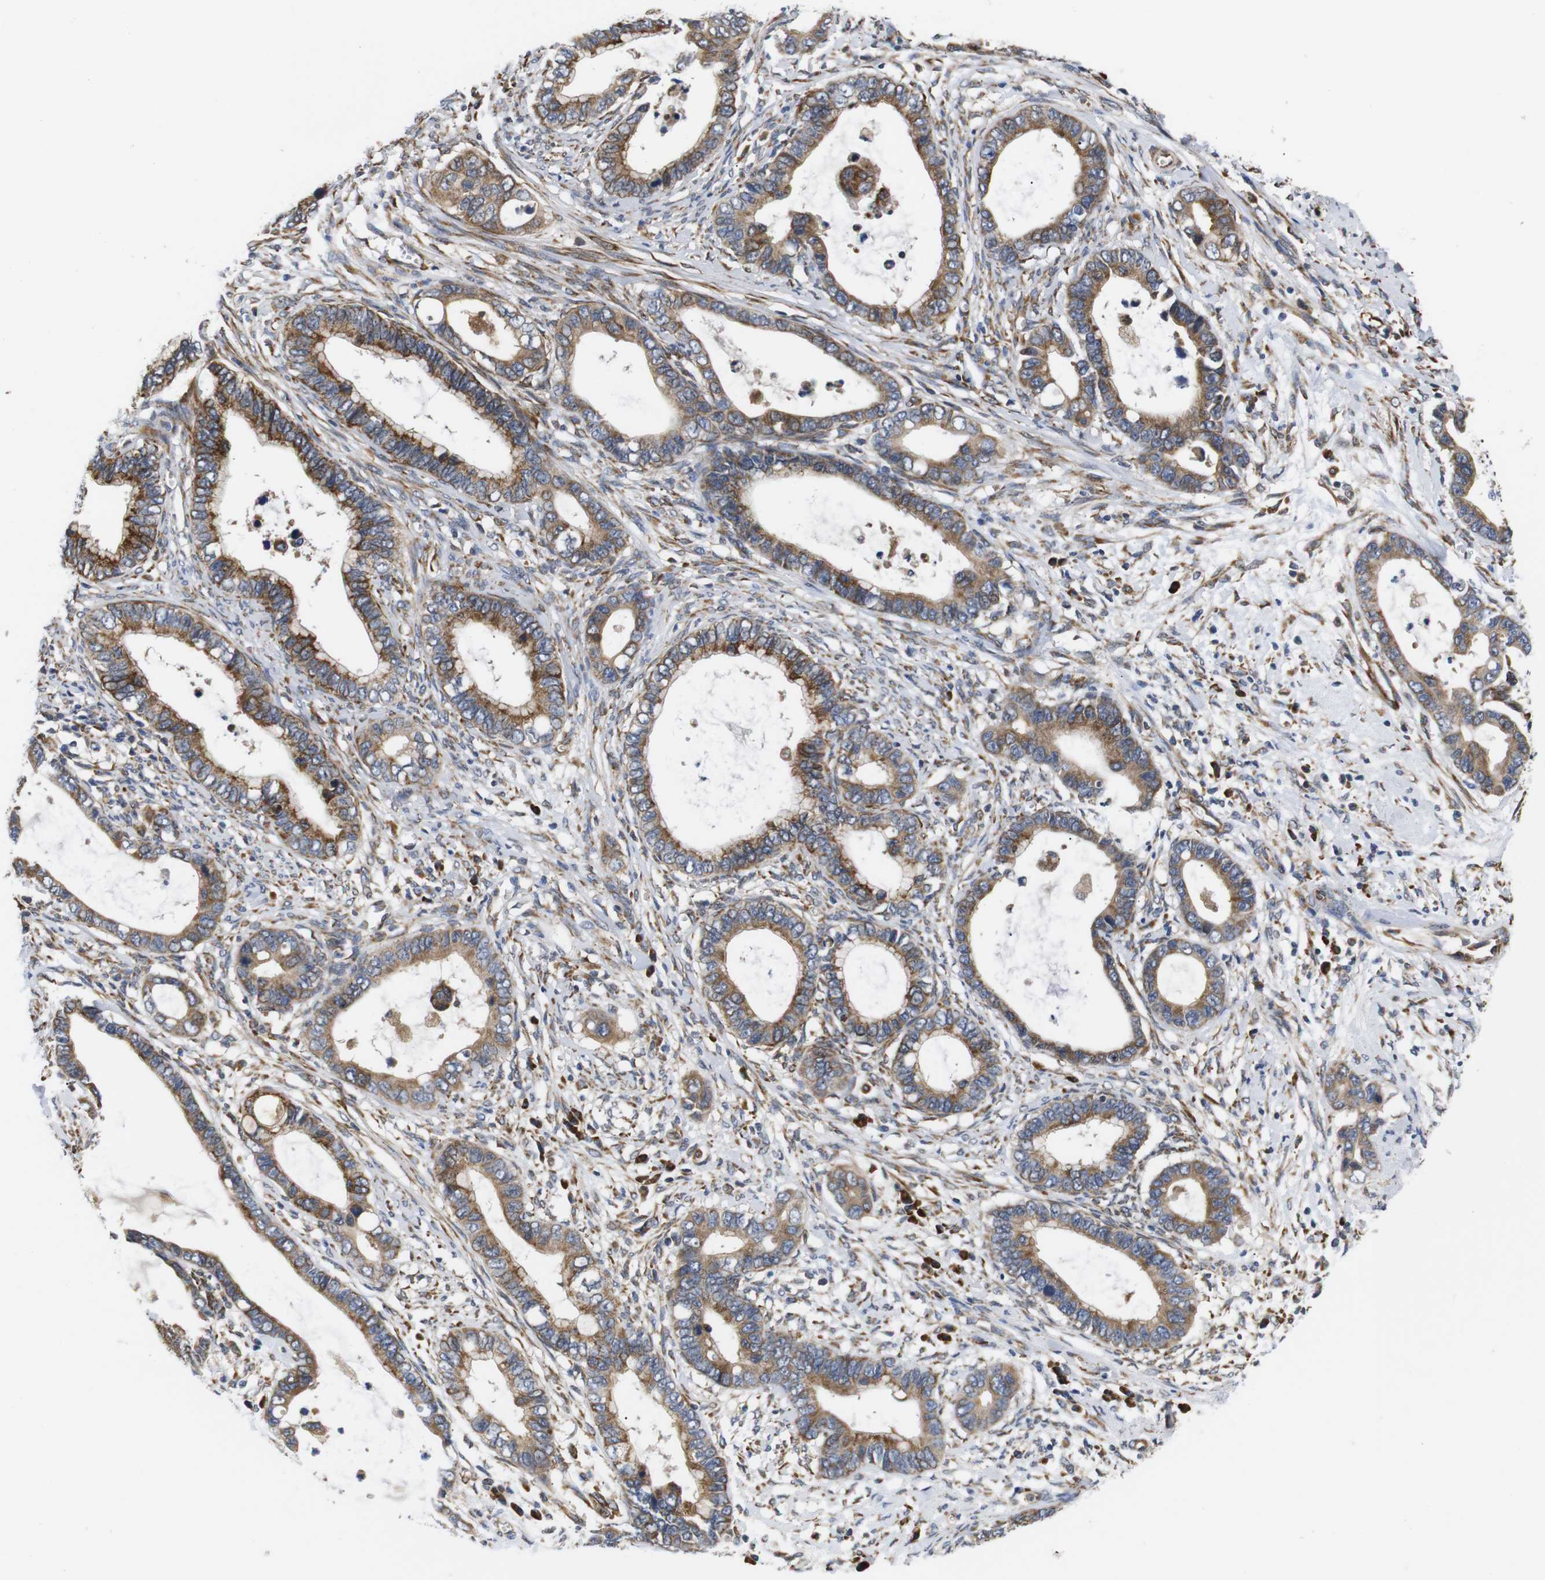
{"staining": {"intensity": "strong", "quantity": ">75%", "location": "cytoplasmic/membranous"}, "tissue": "cervical cancer", "cell_type": "Tumor cells", "image_type": "cancer", "snomed": [{"axis": "morphology", "description": "Adenocarcinoma, NOS"}, {"axis": "topography", "description": "Cervix"}], "caption": "The histopathology image displays staining of adenocarcinoma (cervical), revealing strong cytoplasmic/membranous protein staining (brown color) within tumor cells.", "gene": "KANK4", "patient": {"sex": "female", "age": 44}}